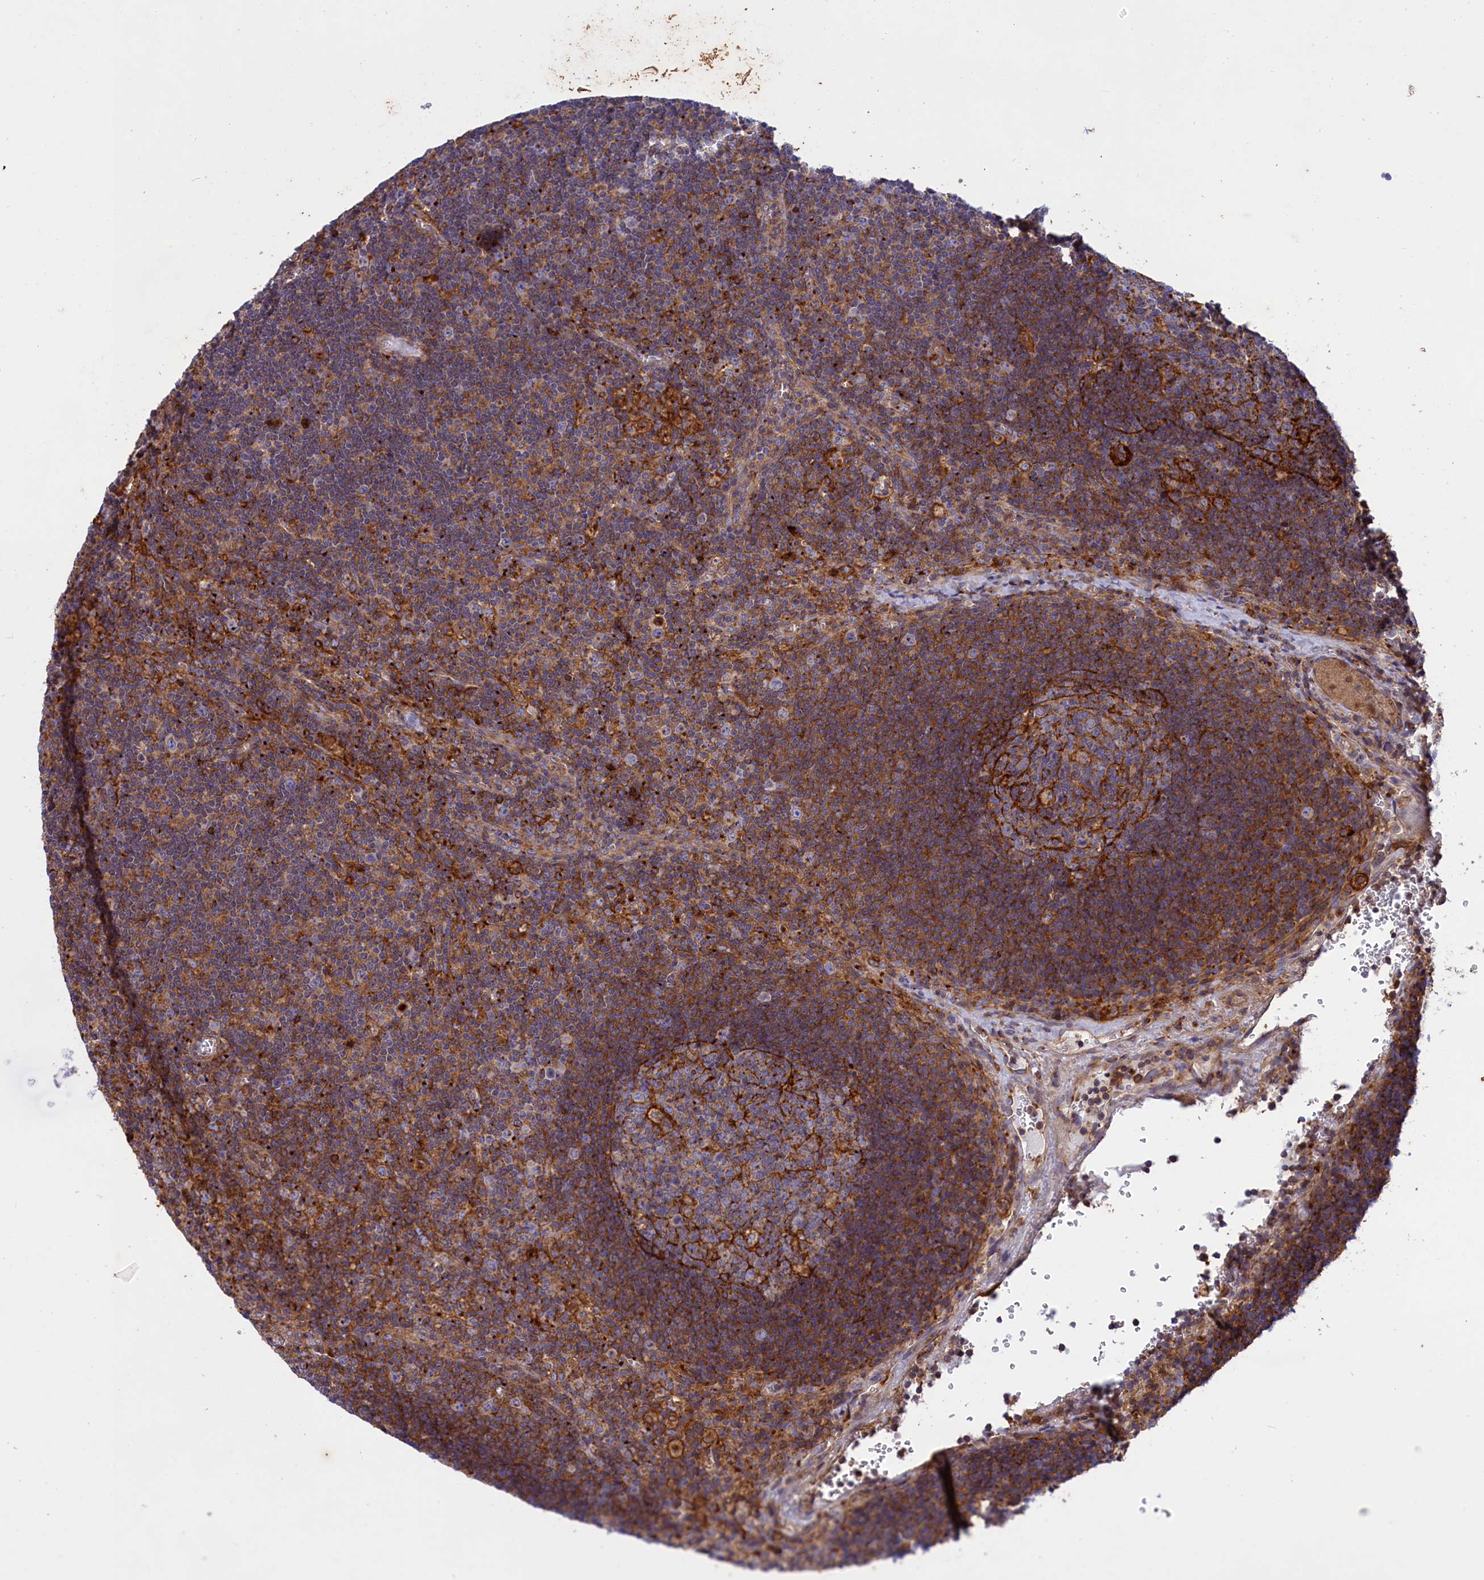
{"staining": {"intensity": "strong", "quantity": "<25%", "location": "cytoplasmic/membranous"}, "tissue": "lymph node", "cell_type": "Germinal center cells", "image_type": "normal", "snomed": [{"axis": "morphology", "description": "Normal tissue, NOS"}, {"axis": "topography", "description": "Lymph node"}], "caption": "This image displays immunohistochemistry staining of benign lymph node, with medium strong cytoplasmic/membranous expression in approximately <25% of germinal center cells.", "gene": "SCAMP4", "patient": {"sex": "male", "age": 58}}